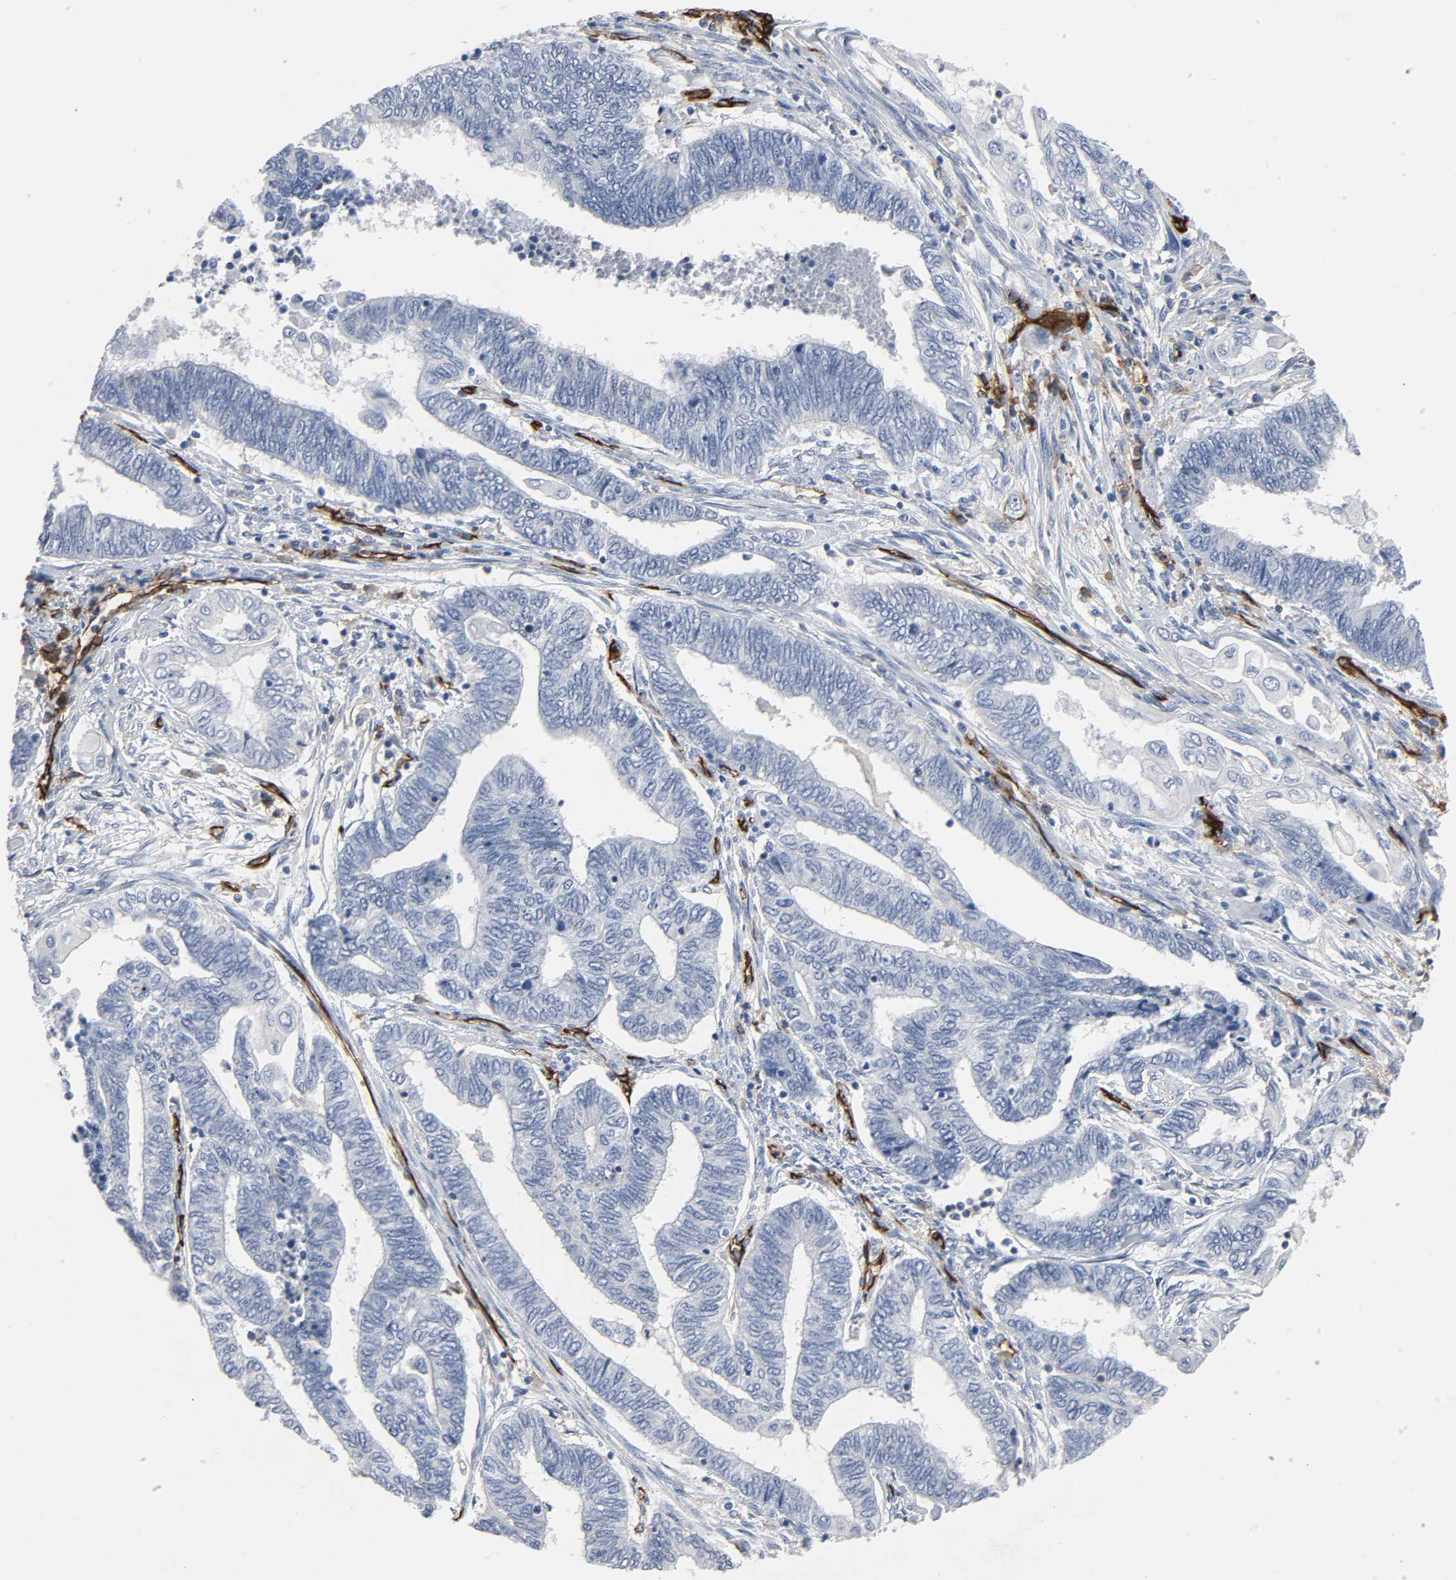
{"staining": {"intensity": "negative", "quantity": "none", "location": "none"}, "tissue": "endometrial cancer", "cell_type": "Tumor cells", "image_type": "cancer", "snomed": [{"axis": "morphology", "description": "Adenocarcinoma, NOS"}, {"axis": "topography", "description": "Uterus"}, {"axis": "topography", "description": "Endometrium"}], "caption": "Tumor cells show no significant staining in adenocarcinoma (endometrial).", "gene": "PECAM1", "patient": {"sex": "female", "age": 70}}